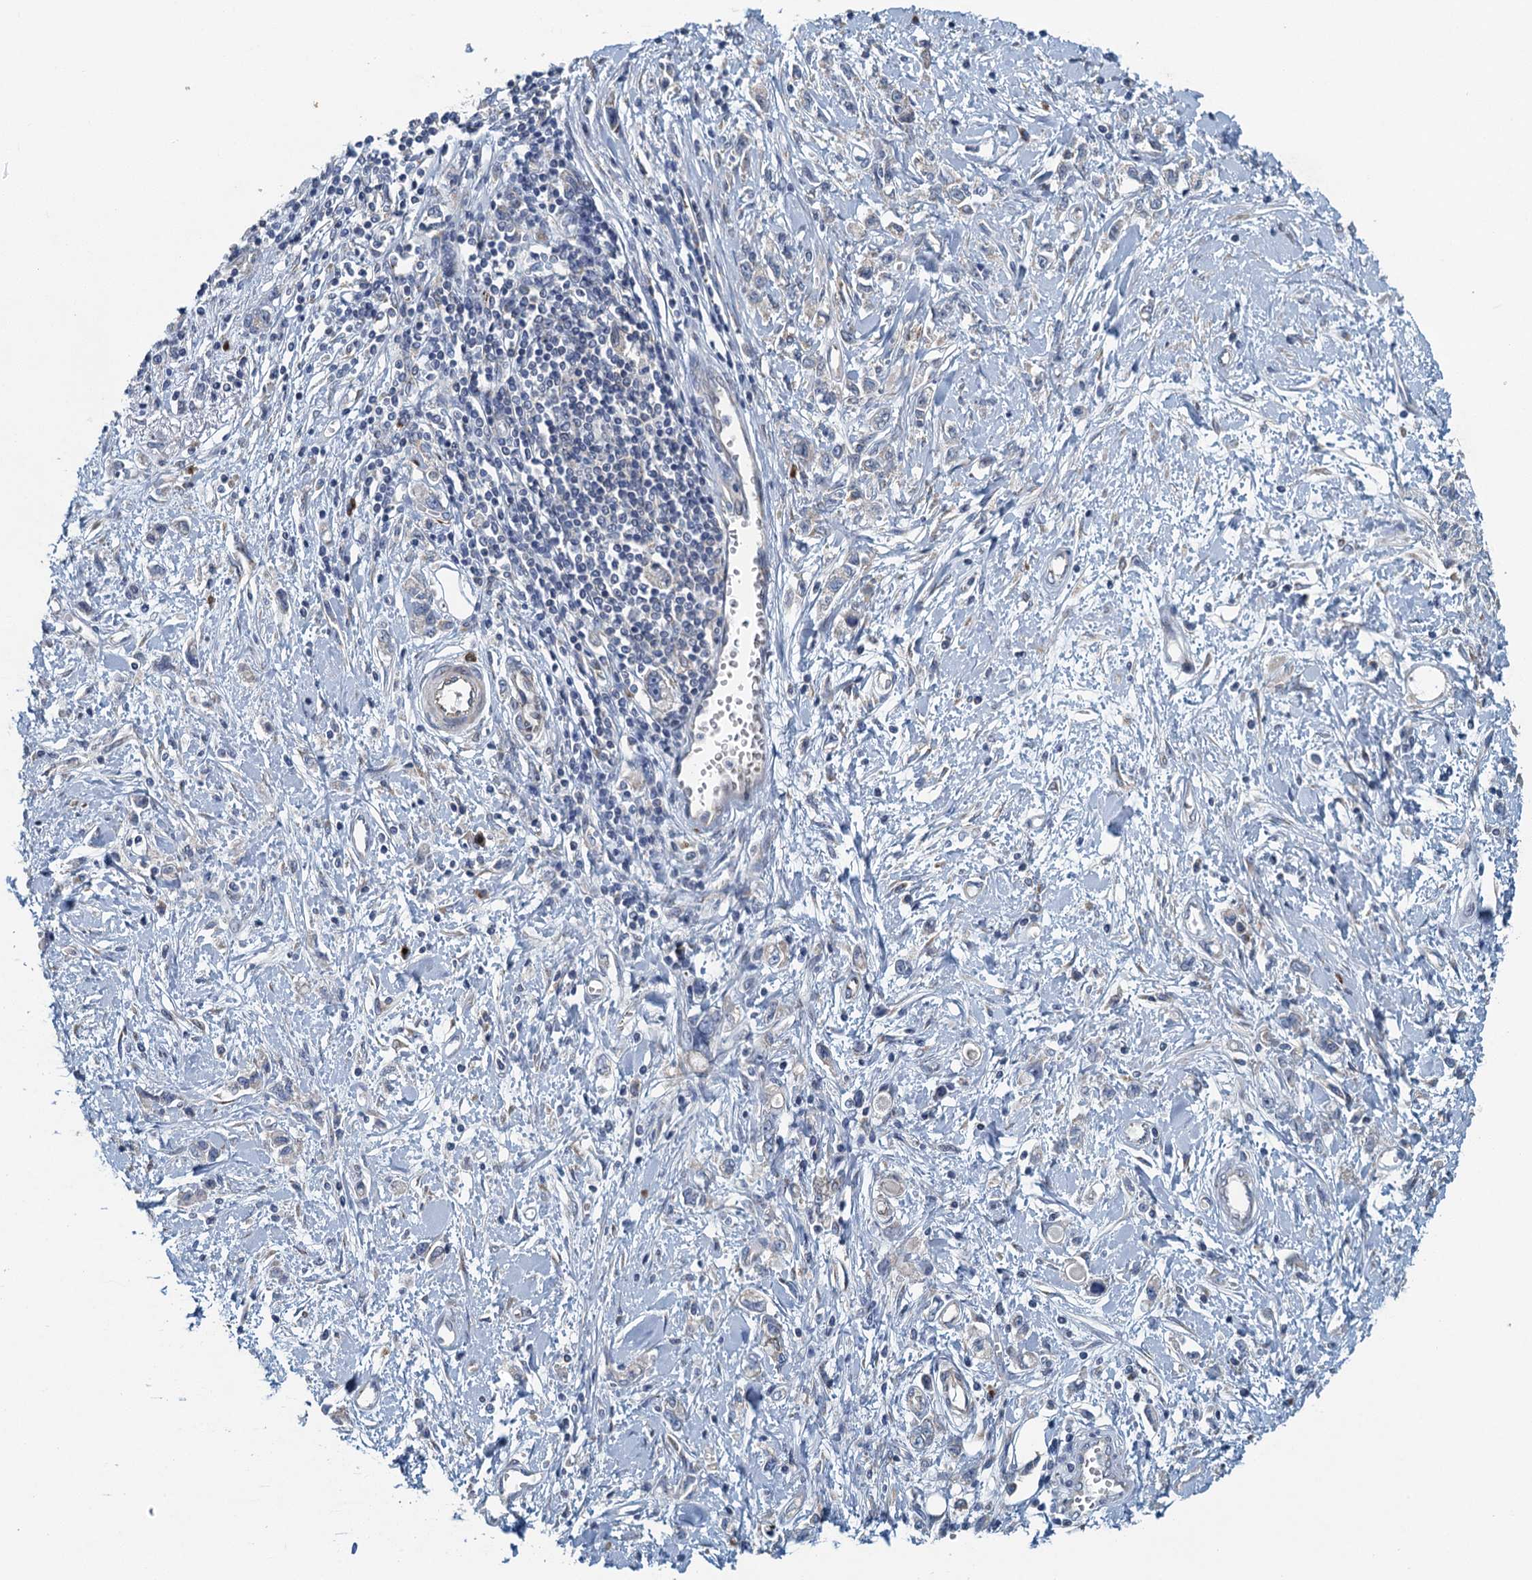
{"staining": {"intensity": "negative", "quantity": "none", "location": "none"}, "tissue": "stomach cancer", "cell_type": "Tumor cells", "image_type": "cancer", "snomed": [{"axis": "morphology", "description": "Adenocarcinoma, NOS"}, {"axis": "topography", "description": "Stomach"}], "caption": "Human adenocarcinoma (stomach) stained for a protein using immunohistochemistry (IHC) shows no positivity in tumor cells.", "gene": "ALG2", "patient": {"sex": "female", "age": 76}}